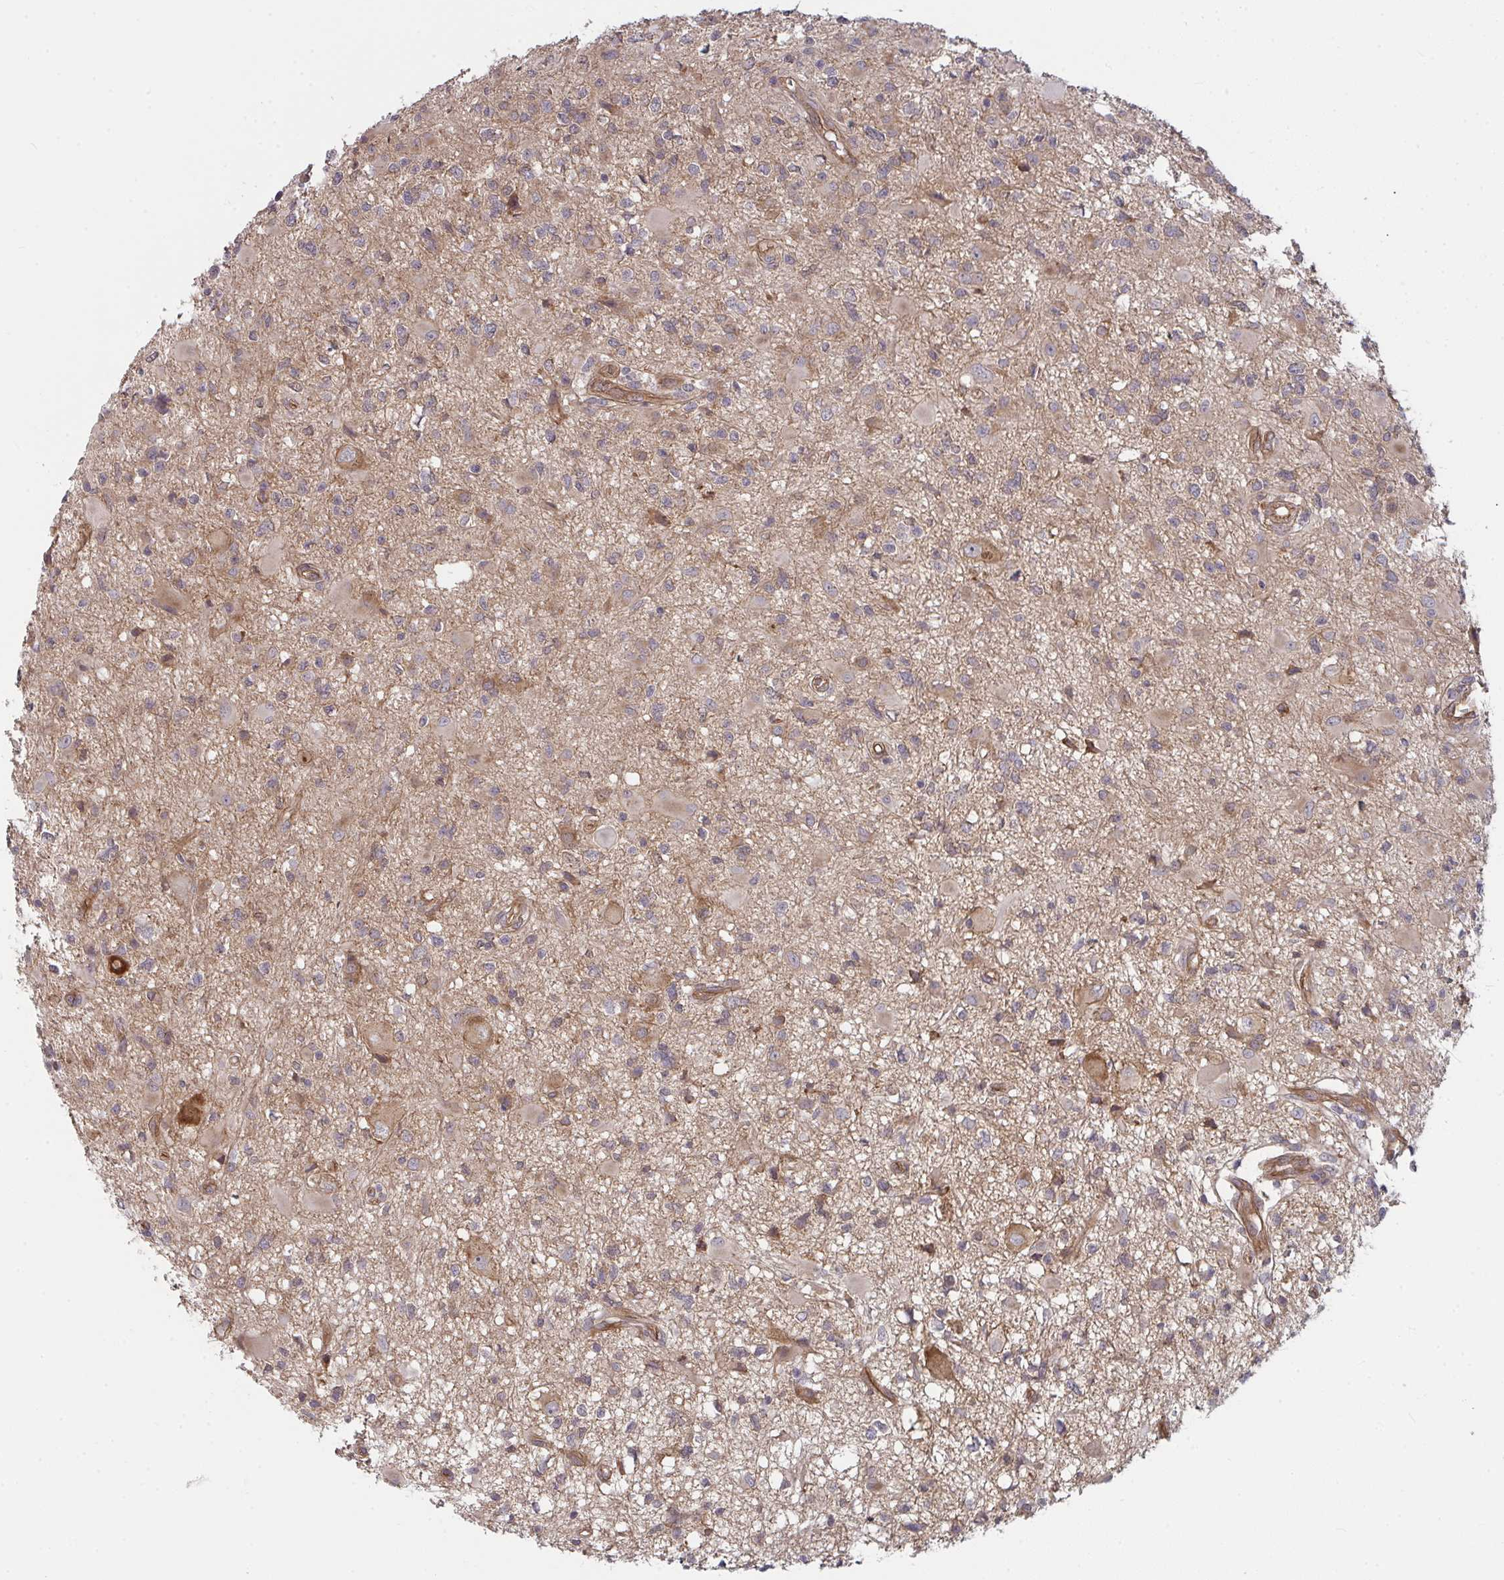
{"staining": {"intensity": "moderate", "quantity": "25%-75%", "location": "cytoplasmic/membranous"}, "tissue": "glioma", "cell_type": "Tumor cells", "image_type": "cancer", "snomed": [{"axis": "morphology", "description": "Glioma, malignant, High grade"}, {"axis": "topography", "description": "Brain"}], "caption": "A brown stain highlights moderate cytoplasmic/membranous staining of a protein in human glioma tumor cells.", "gene": "CASP9", "patient": {"sex": "male", "age": 54}}